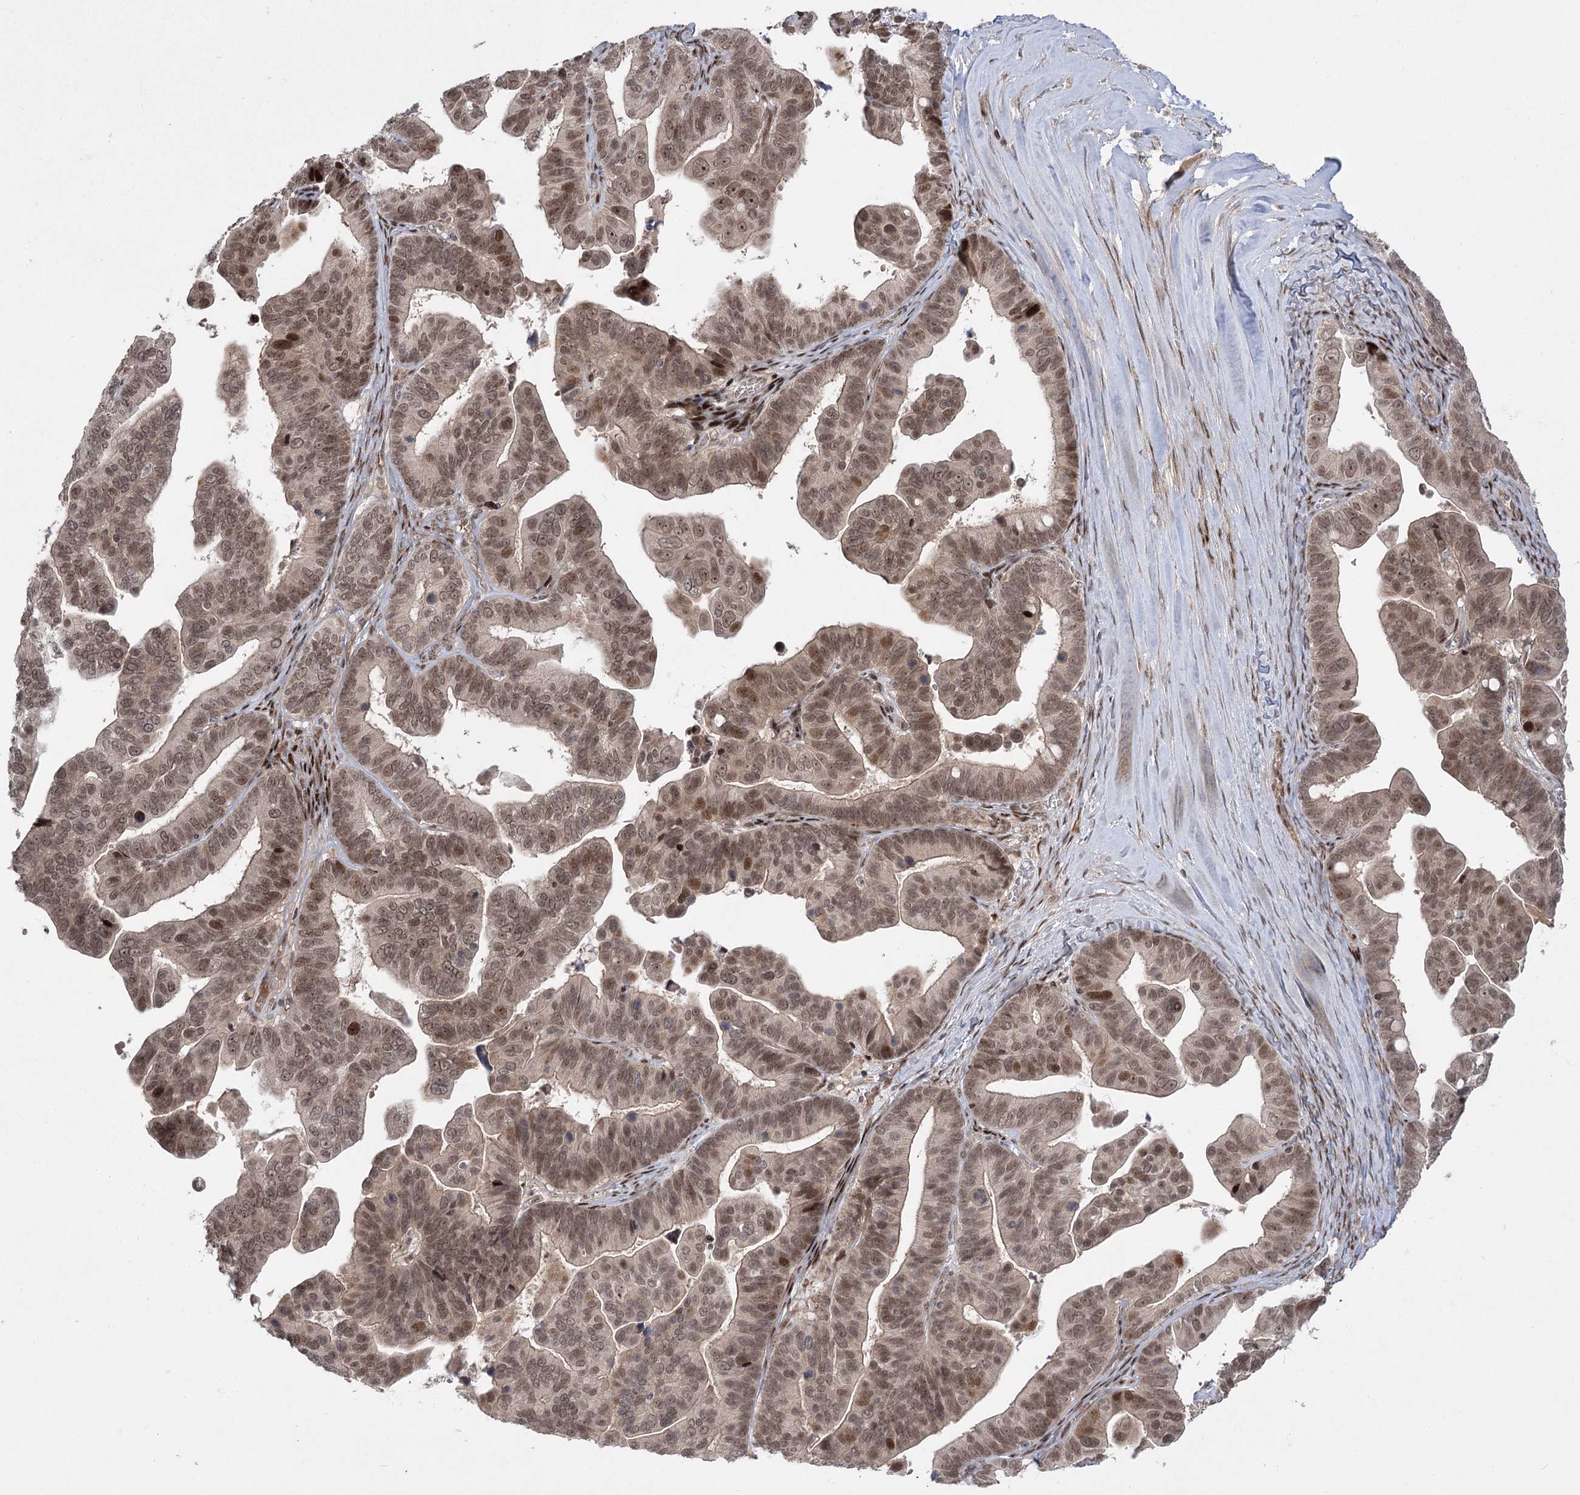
{"staining": {"intensity": "moderate", "quantity": ">75%", "location": "cytoplasmic/membranous,nuclear"}, "tissue": "ovarian cancer", "cell_type": "Tumor cells", "image_type": "cancer", "snomed": [{"axis": "morphology", "description": "Cystadenocarcinoma, serous, NOS"}, {"axis": "topography", "description": "Ovary"}], "caption": "Human ovarian cancer stained for a protein (brown) demonstrates moderate cytoplasmic/membranous and nuclear positive staining in approximately >75% of tumor cells.", "gene": "HELQ", "patient": {"sex": "female", "age": 56}}